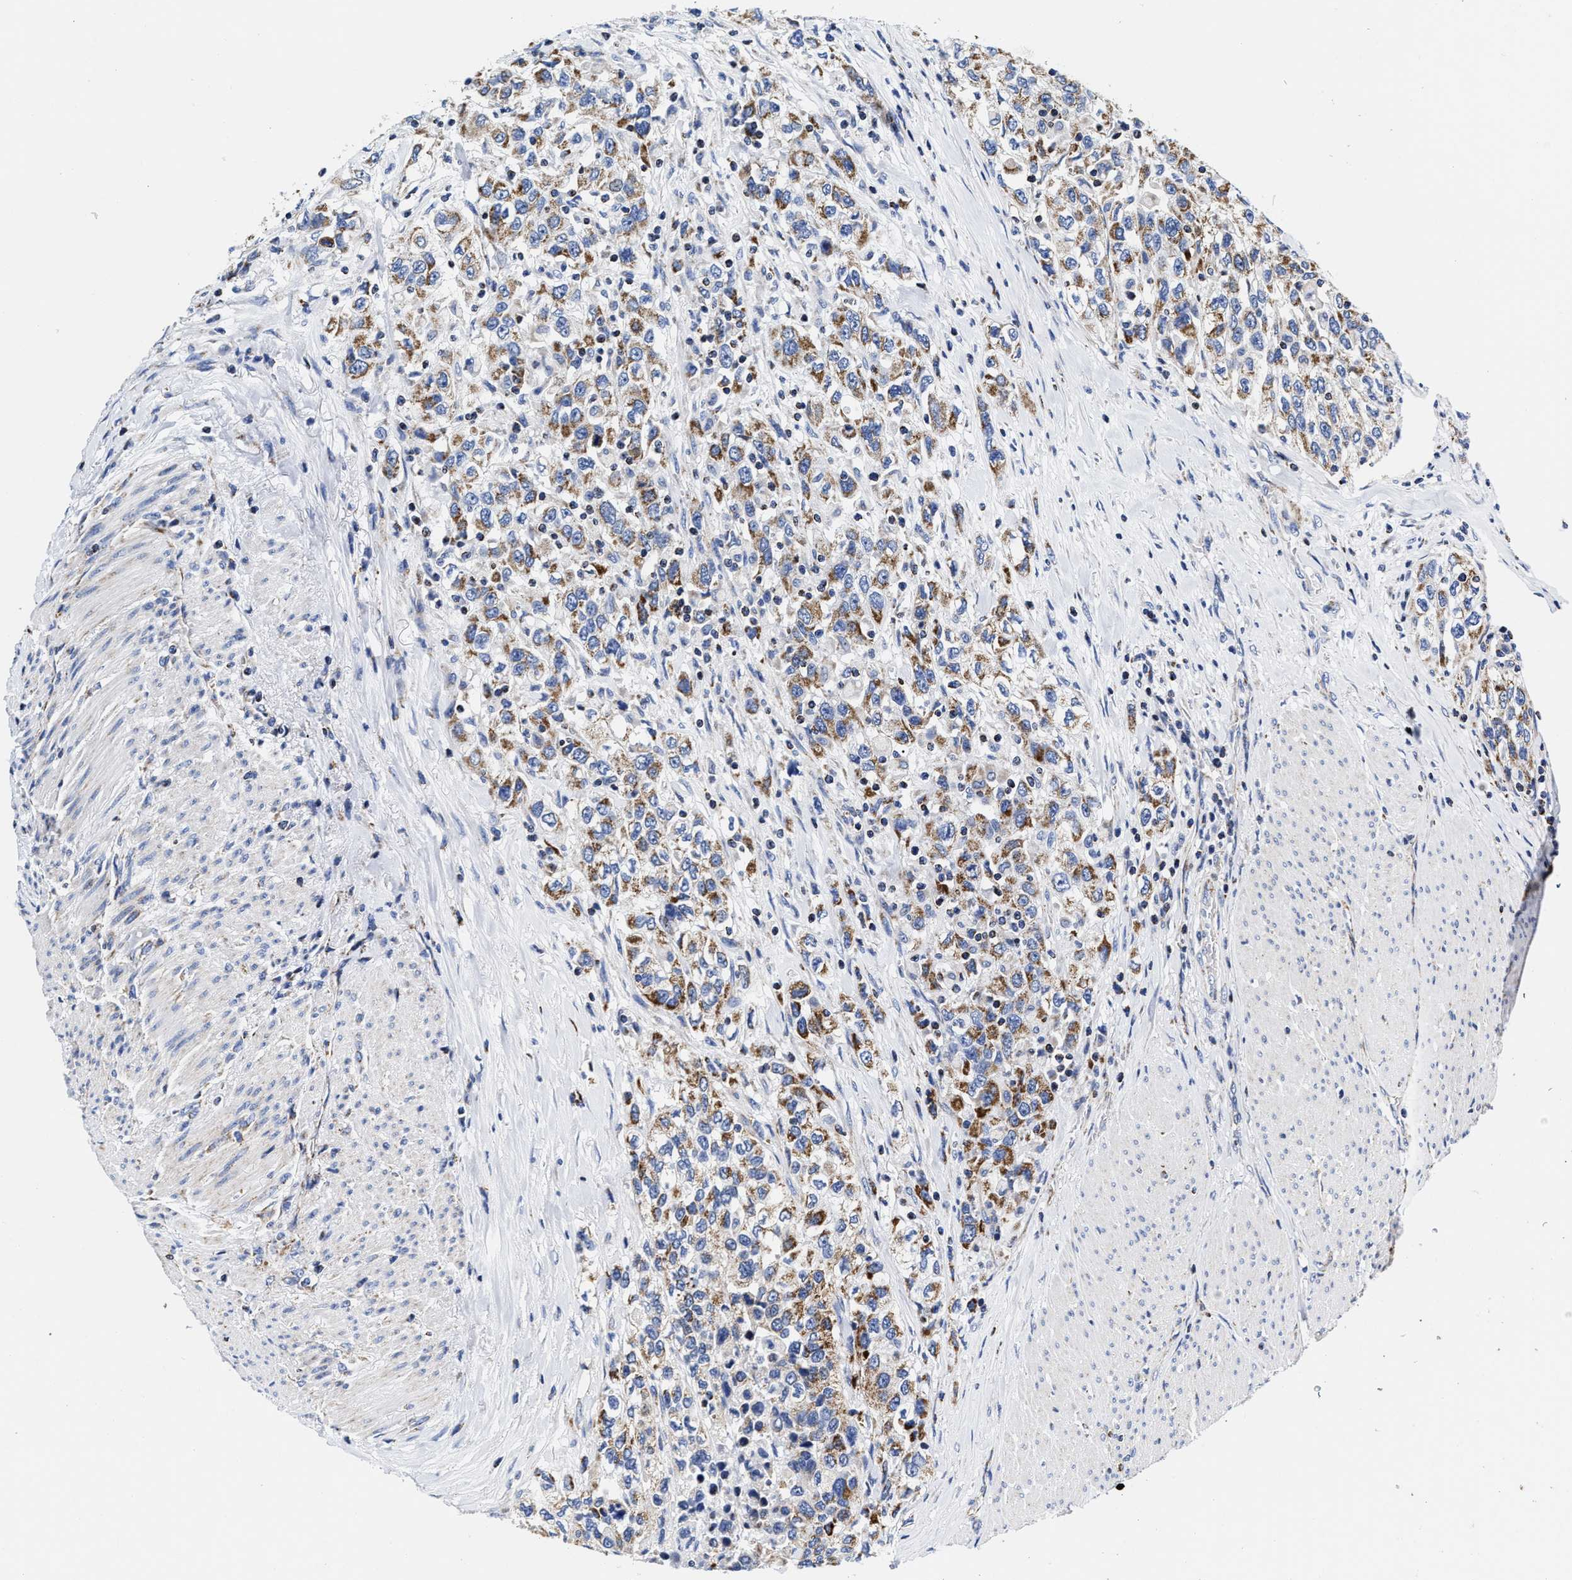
{"staining": {"intensity": "moderate", "quantity": ">75%", "location": "cytoplasmic/membranous"}, "tissue": "urothelial cancer", "cell_type": "Tumor cells", "image_type": "cancer", "snomed": [{"axis": "morphology", "description": "Urothelial carcinoma, High grade"}, {"axis": "topography", "description": "Urinary bladder"}], "caption": "Protein expression analysis of human urothelial carcinoma (high-grade) reveals moderate cytoplasmic/membranous positivity in about >75% of tumor cells. The staining was performed using DAB (3,3'-diaminobenzidine) to visualize the protein expression in brown, while the nuclei were stained in blue with hematoxylin (Magnification: 20x).", "gene": "HINT2", "patient": {"sex": "female", "age": 80}}